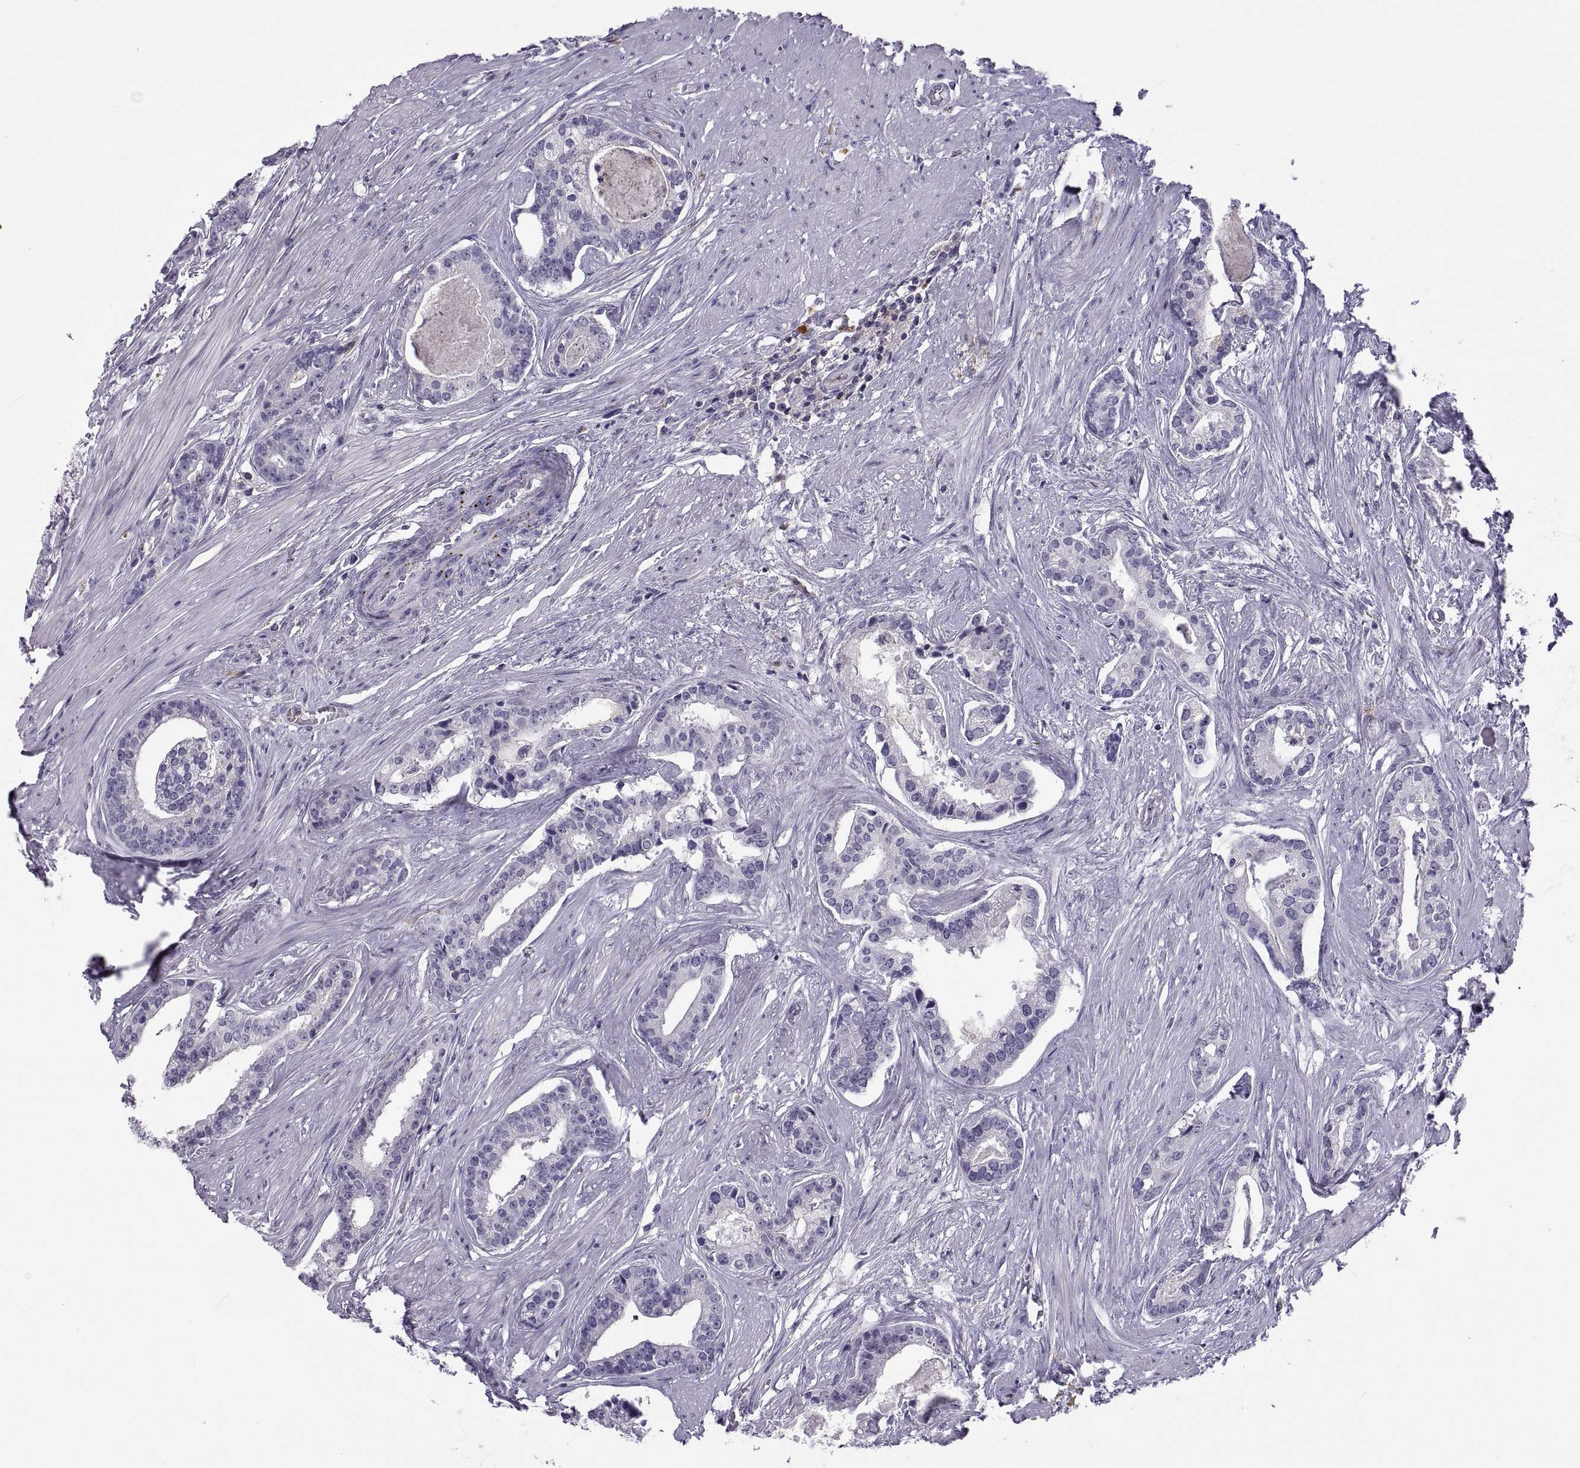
{"staining": {"intensity": "negative", "quantity": "none", "location": "none"}, "tissue": "prostate cancer", "cell_type": "Tumor cells", "image_type": "cancer", "snomed": [{"axis": "morphology", "description": "Adenocarcinoma, NOS"}, {"axis": "topography", "description": "Prostate and seminal vesicle, NOS"}, {"axis": "topography", "description": "Prostate"}], "caption": "Tumor cells are negative for protein expression in human adenocarcinoma (prostate).", "gene": "RGS19", "patient": {"sex": "male", "age": 44}}